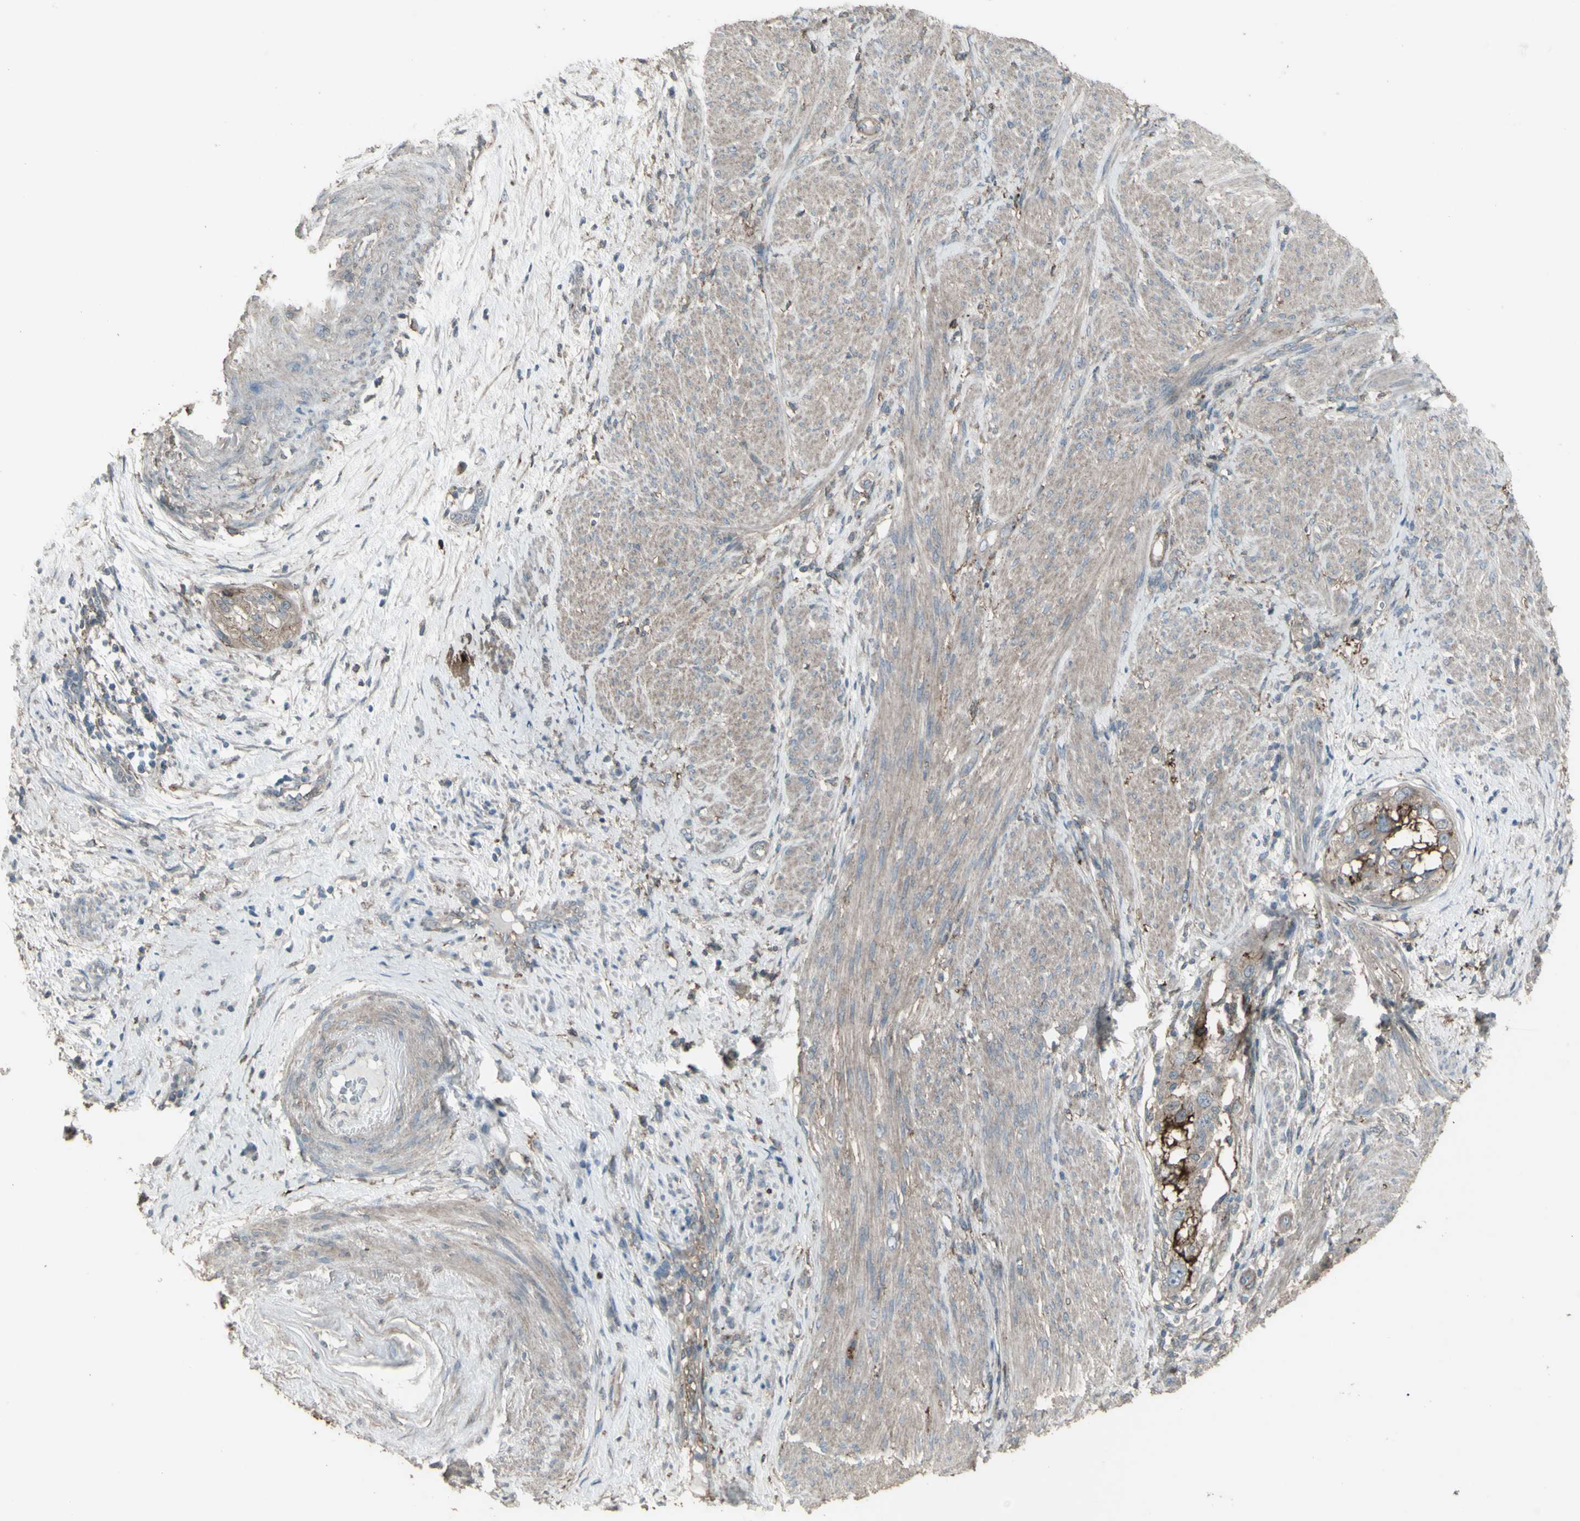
{"staining": {"intensity": "moderate", "quantity": "<25%", "location": "cytoplasmic/membranous"}, "tissue": "endometrial cancer", "cell_type": "Tumor cells", "image_type": "cancer", "snomed": [{"axis": "morphology", "description": "Adenocarcinoma, NOS"}, {"axis": "topography", "description": "Endometrium"}], "caption": "Endometrial cancer (adenocarcinoma) stained with a brown dye reveals moderate cytoplasmic/membranous positive expression in about <25% of tumor cells.", "gene": "SMO", "patient": {"sex": "female", "age": 85}}